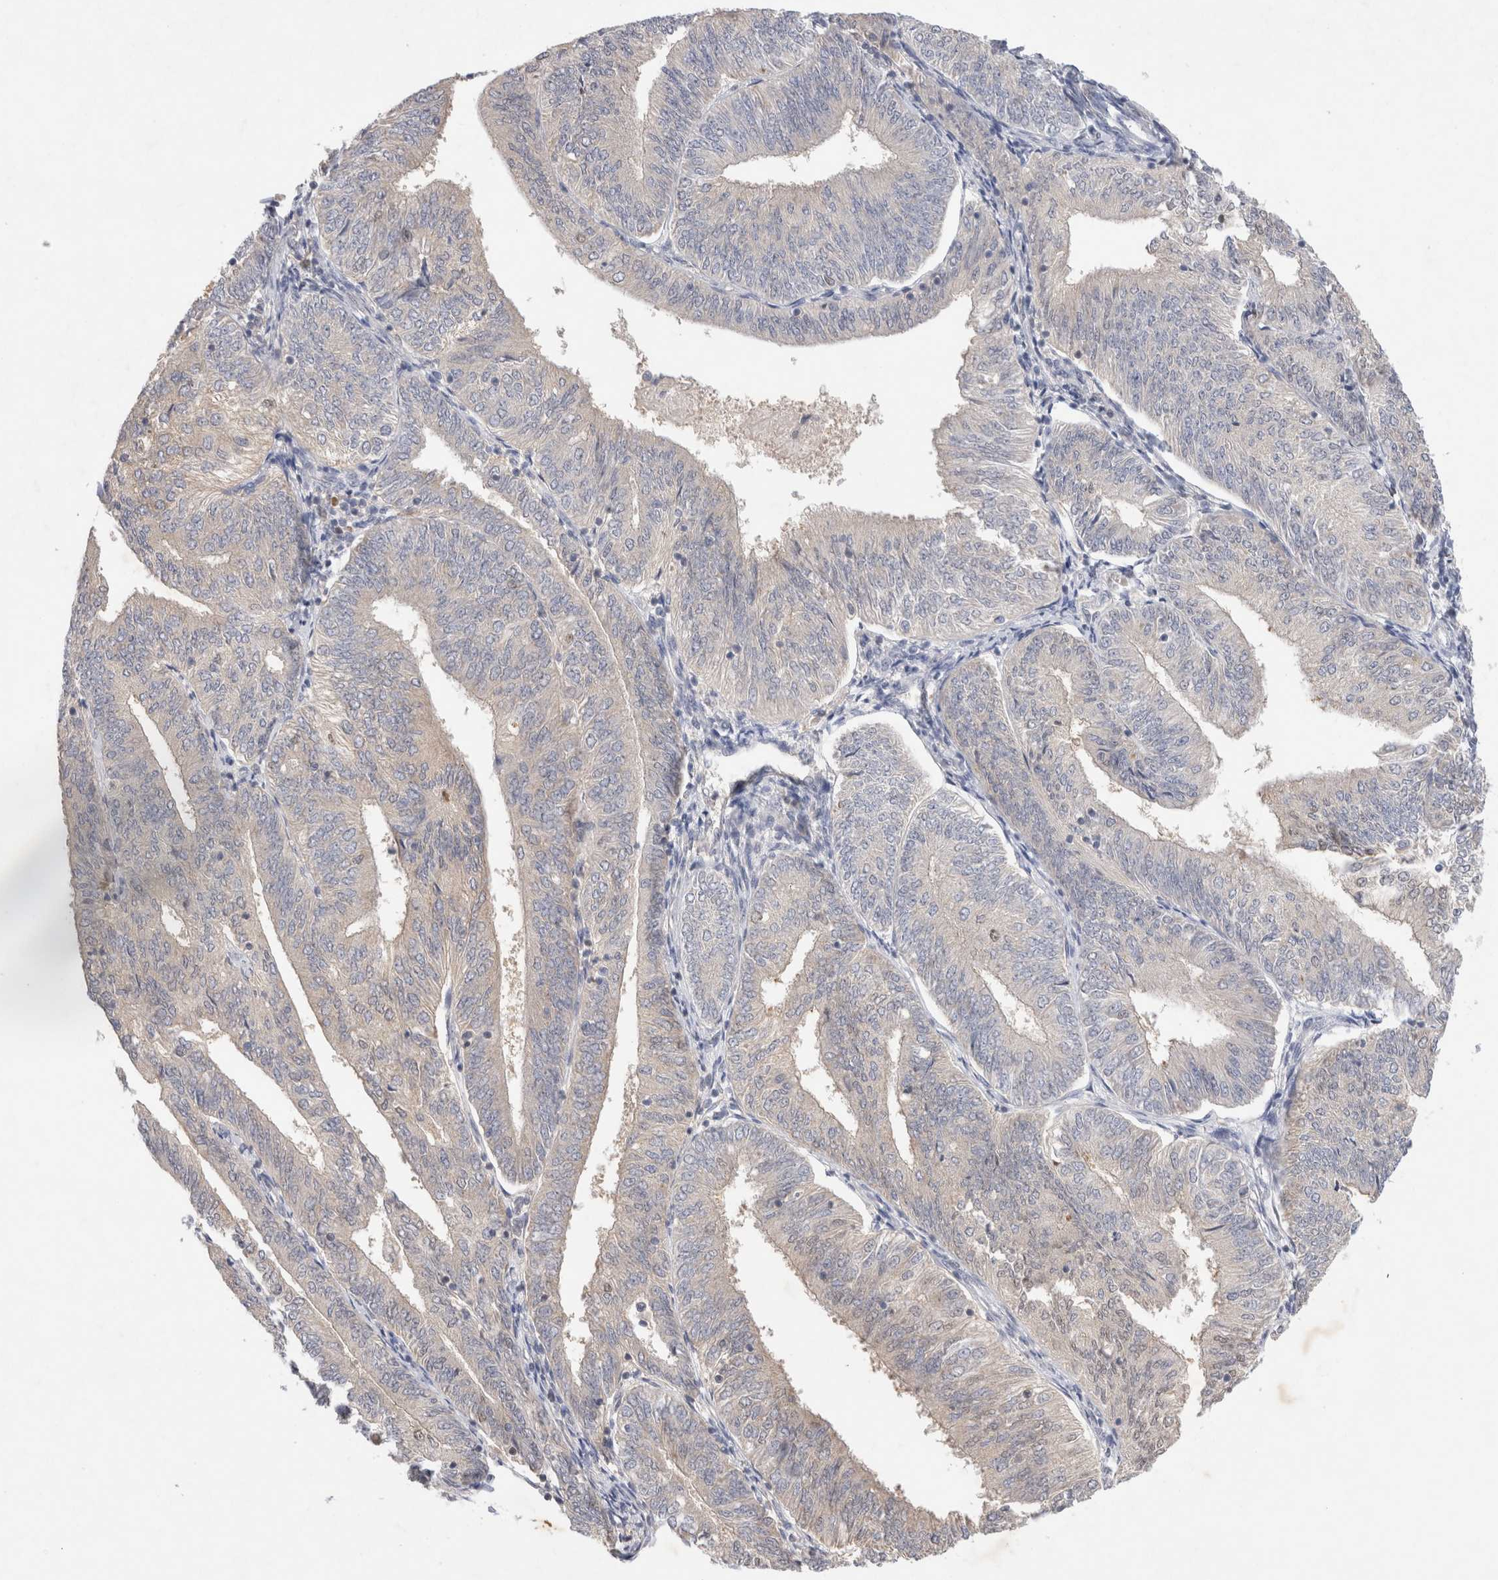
{"staining": {"intensity": "negative", "quantity": "none", "location": "none"}, "tissue": "endometrial cancer", "cell_type": "Tumor cells", "image_type": "cancer", "snomed": [{"axis": "morphology", "description": "Adenocarcinoma, NOS"}, {"axis": "topography", "description": "Endometrium"}], "caption": "Immunohistochemistry image of adenocarcinoma (endometrial) stained for a protein (brown), which demonstrates no staining in tumor cells.", "gene": "GAS1", "patient": {"sex": "female", "age": 58}}